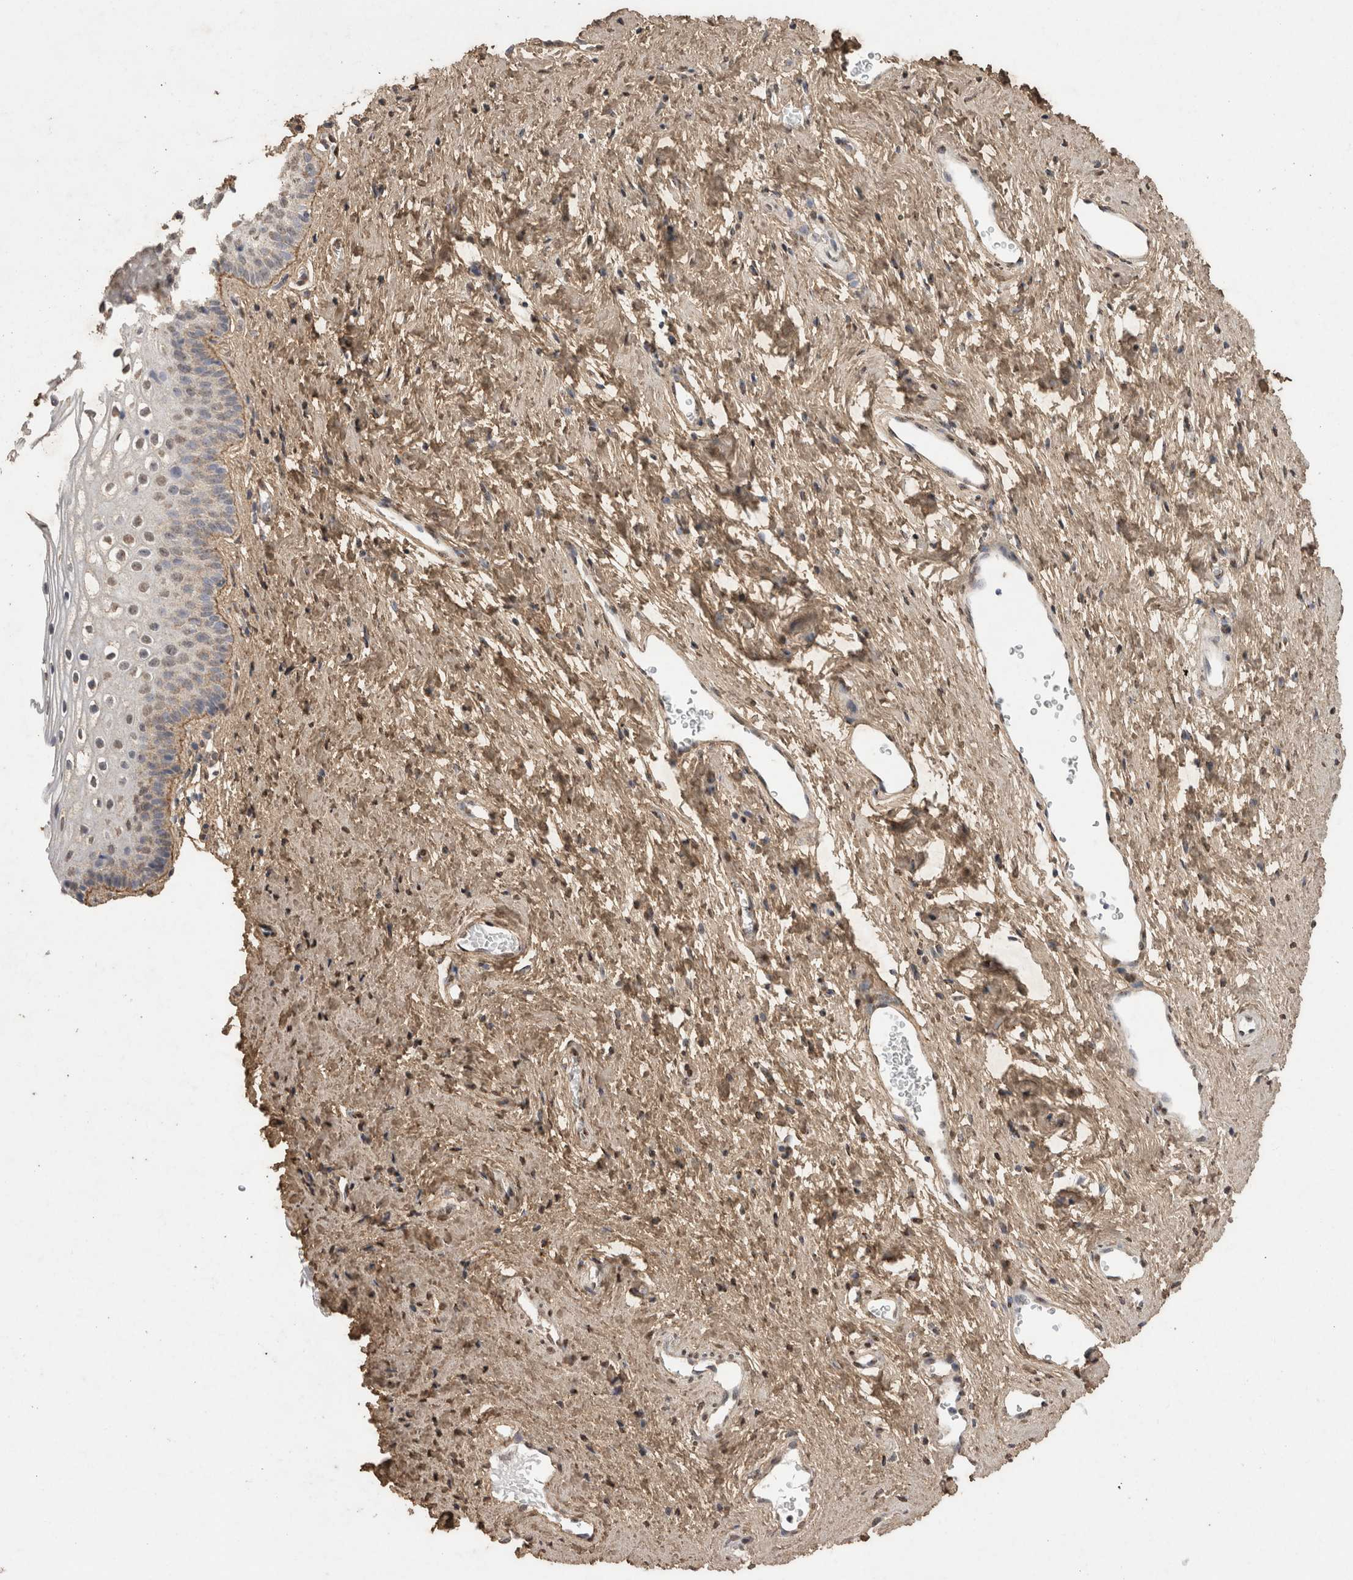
{"staining": {"intensity": "negative", "quantity": "none", "location": "none"}, "tissue": "cervix", "cell_type": "Glandular cells", "image_type": "normal", "snomed": [{"axis": "morphology", "description": "Normal tissue, NOS"}, {"axis": "topography", "description": "Cervix"}], "caption": "This image is of normal cervix stained with IHC to label a protein in brown with the nuclei are counter-stained blue. There is no positivity in glandular cells. (DAB (3,3'-diaminobenzidine) immunohistochemistry, high magnification).", "gene": "C1QTNF5", "patient": {"sex": "female", "age": 27}}